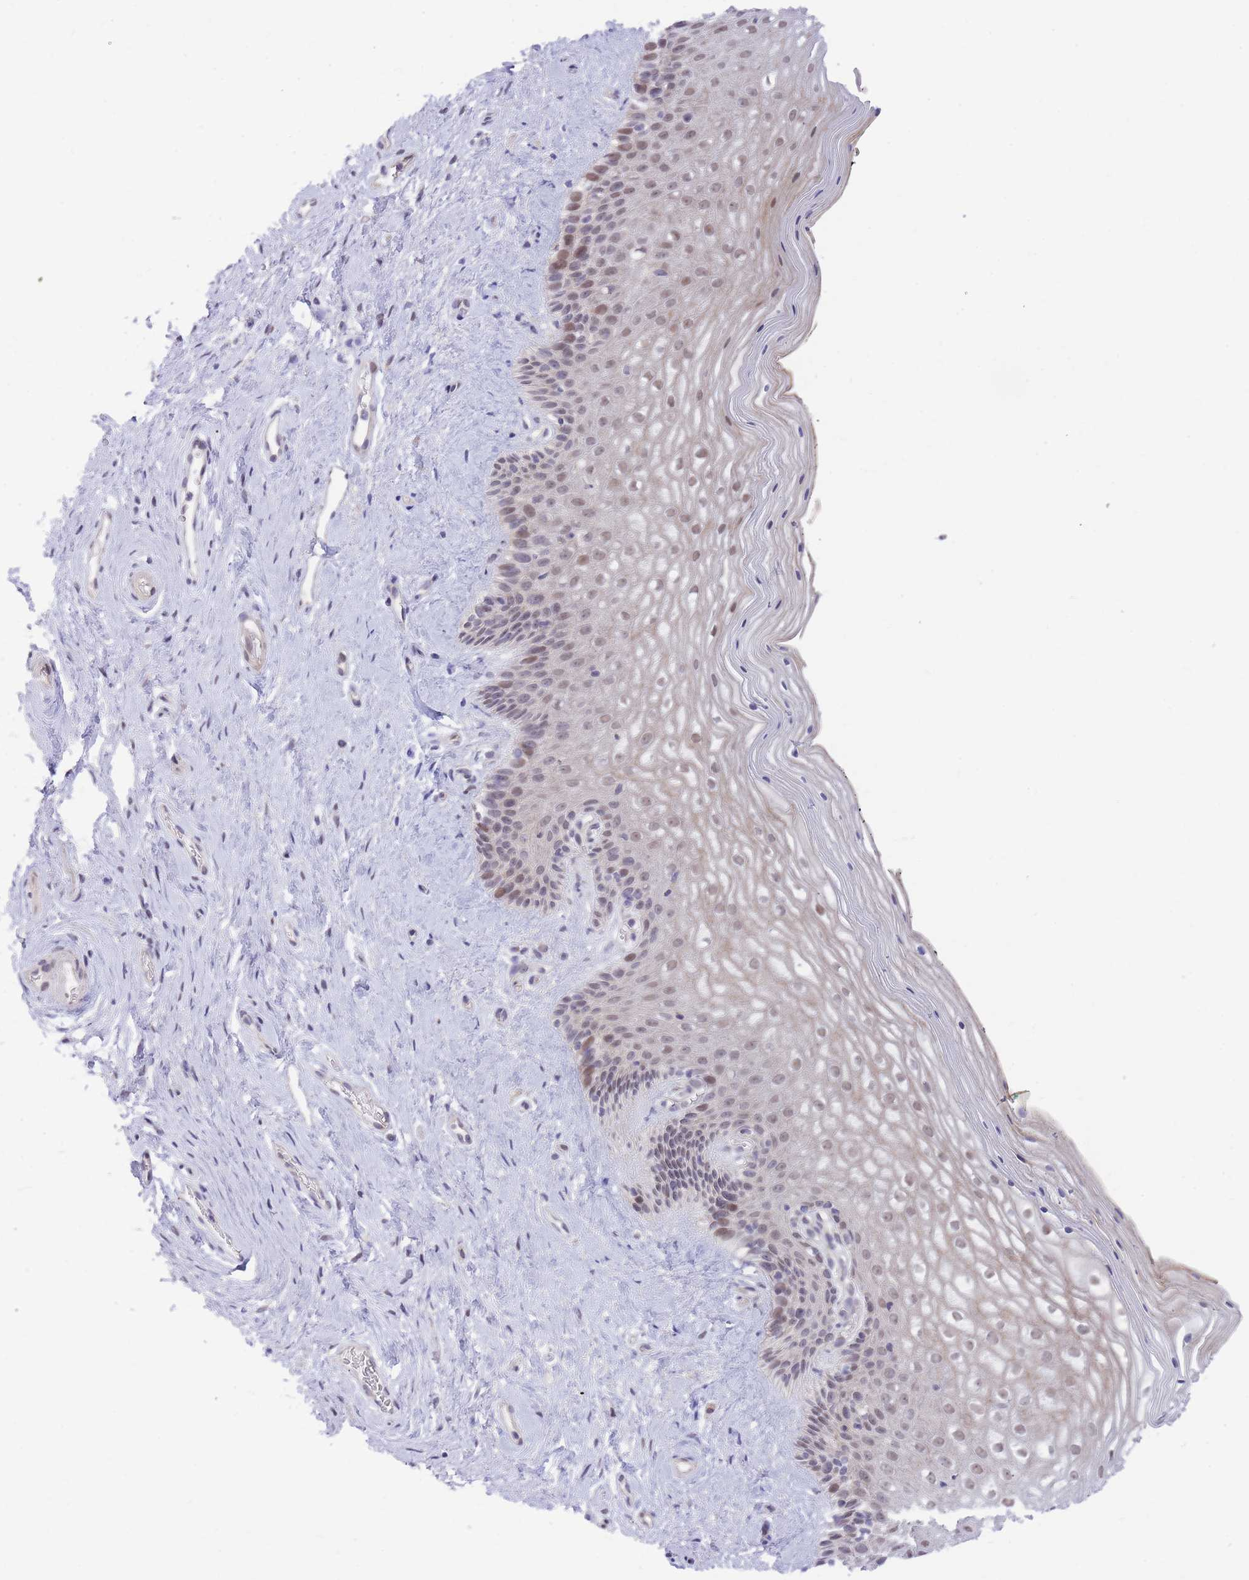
{"staining": {"intensity": "weak", "quantity": "25%-75%", "location": "cytoplasmic/membranous,nuclear"}, "tissue": "vagina", "cell_type": "Squamous epithelial cells", "image_type": "normal", "snomed": [{"axis": "morphology", "description": "Normal tissue, NOS"}, {"axis": "topography", "description": "Vagina"}], "caption": "IHC micrograph of benign vagina stained for a protein (brown), which demonstrates low levels of weak cytoplasmic/membranous,nuclear expression in approximately 25%-75% of squamous epithelial cells.", "gene": "MINDY2", "patient": {"sex": "female", "age": 47}}